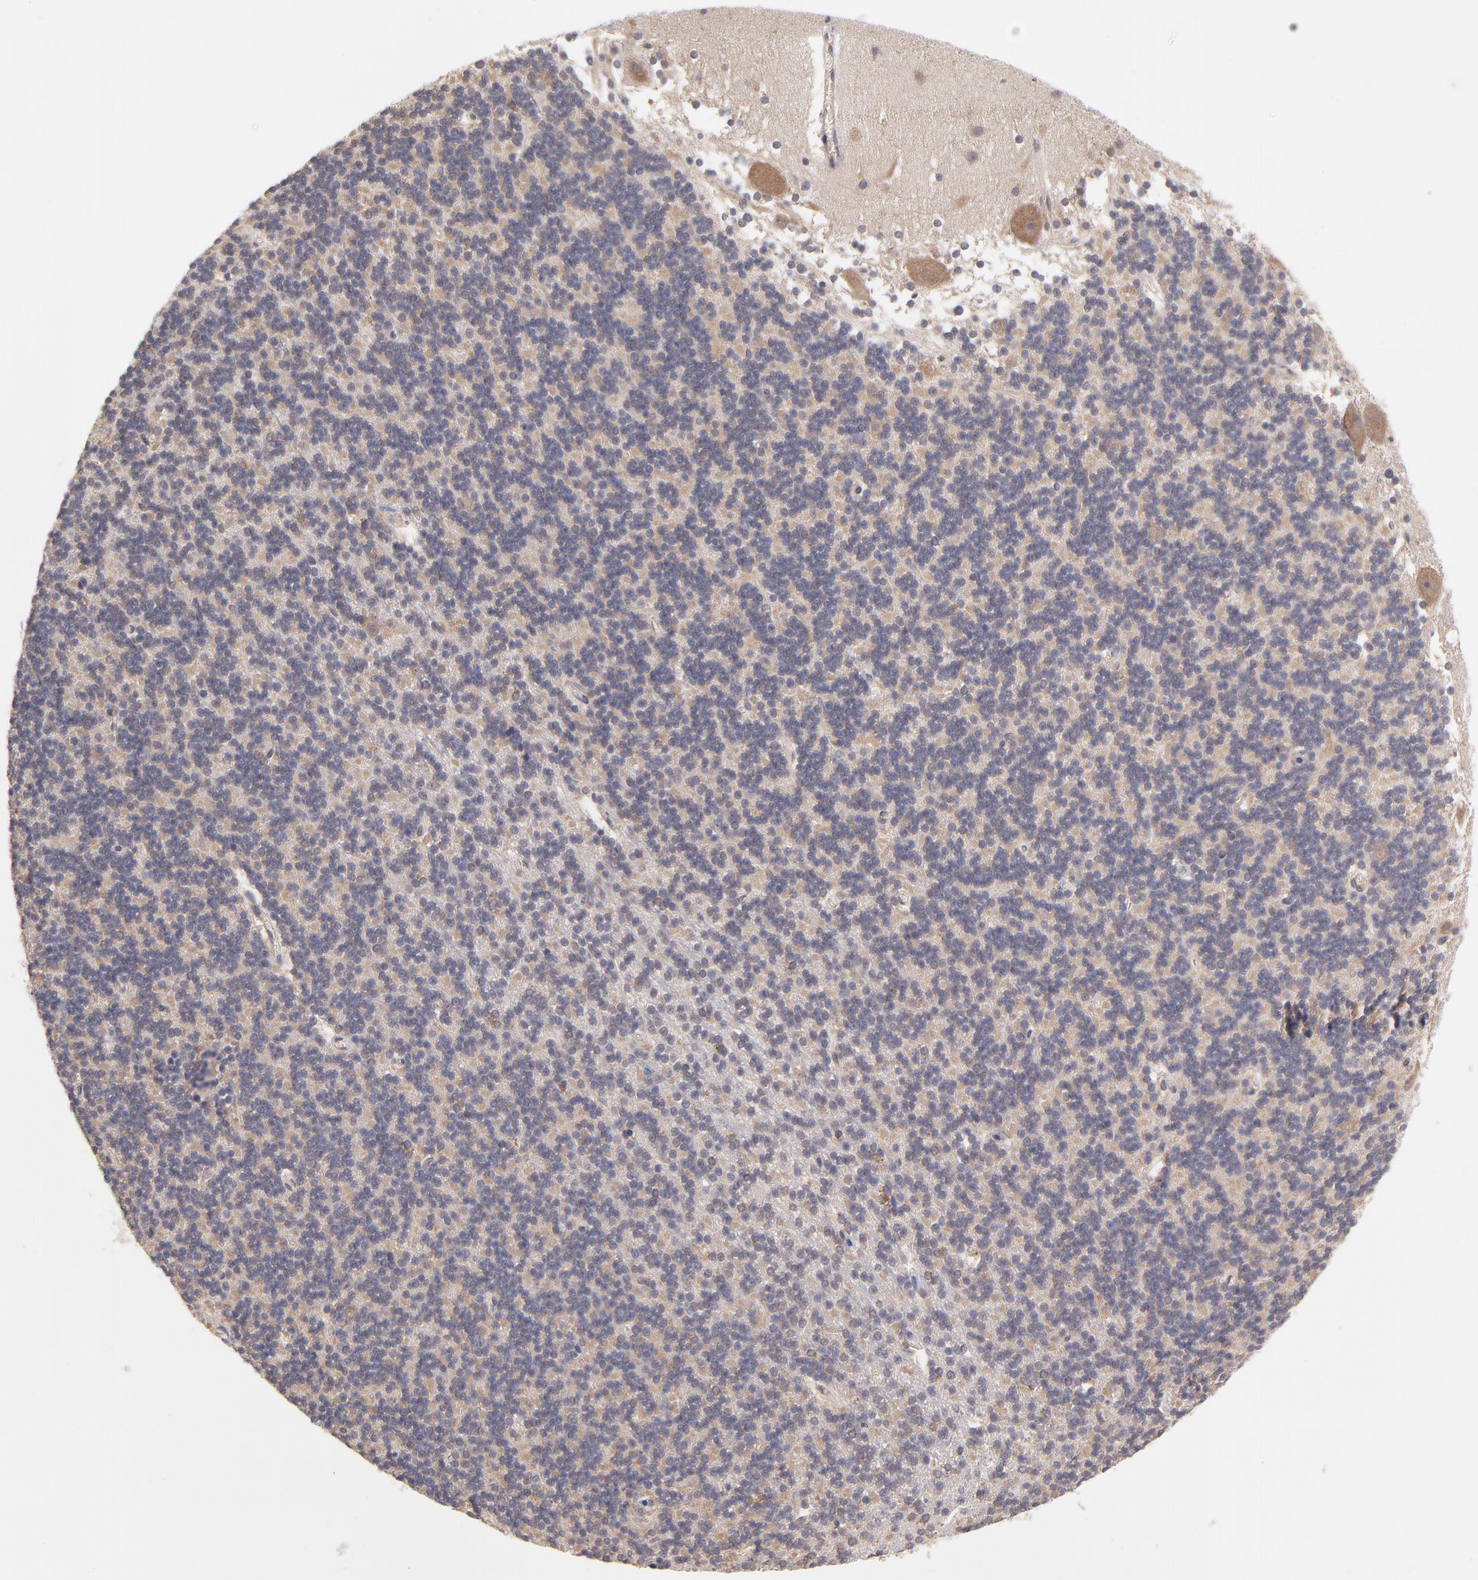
{"staining": {"intensity": "moderate", "quantity": ">75%", "location": "cytoplasmic/membranous"}, "tissue": "cerebellum", "cell_type": "Cells in granular layer", "image_type": "normal", "snomed": [{"axis": "morphology", "description": "Normal tissue, NOS"}, {"axis": "topography", "description": "Cerebellum"}], "caption": "The immunohistochemical stain shows moderate cytoplasmic/membranous staining in cells in granular layer of unremarkable cerebellum.", "gene": "UBE2H", "patient": {"sex": "female", "age": 19}}